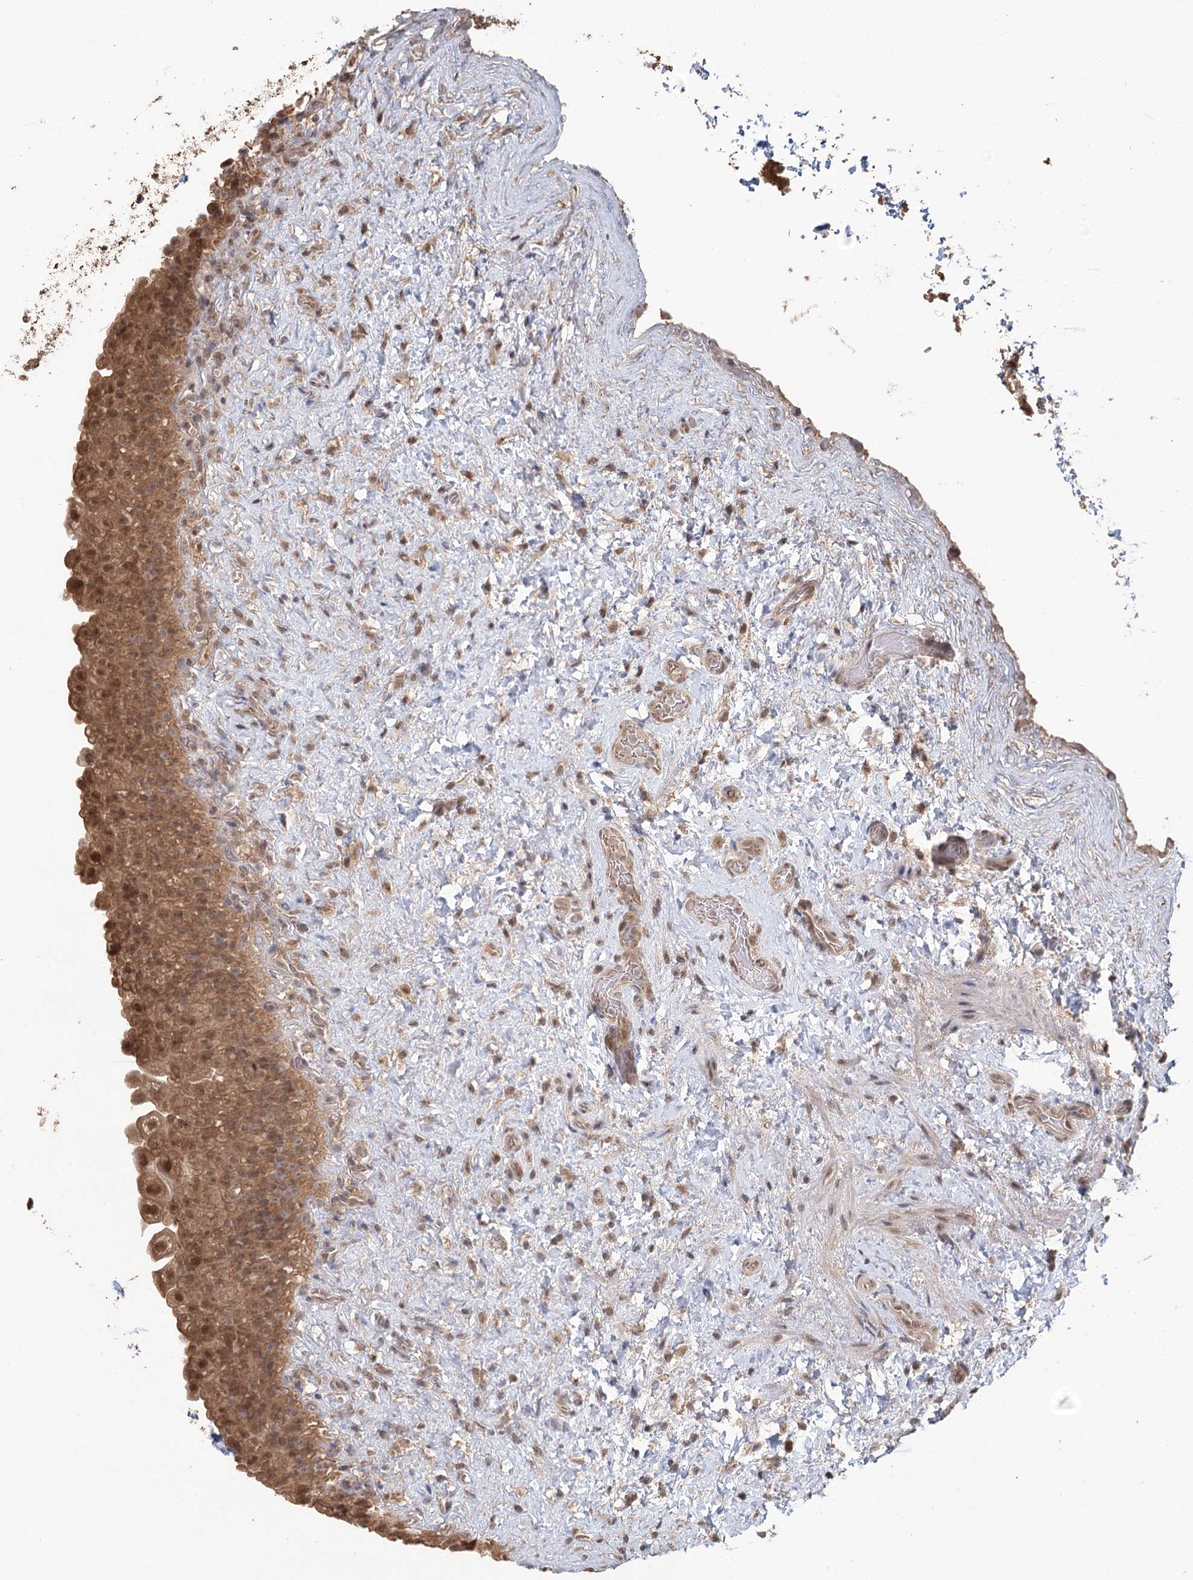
{"staining": {"intensity": "moderate", "quantity": ">75%", "location": "cytoplasmic/membranous,nuclear"}, "tissue": "urinary bladder", "cell_type": "Urothelial cells", "image_type": "normal", "snomed": [{"axis": "morphology", "description": "Normal tissue, NOS"}, {"axis": "topography", "description": "Urinary bladder"}], "caption": "Urinary bladder stained with a brown dye shows moderate cytoplasmic/membranous,nuclear positive staining in about >75% of urothelial cells.", "gene": "N6AMT1", "patient": {"sex": "female", "age": 27}}